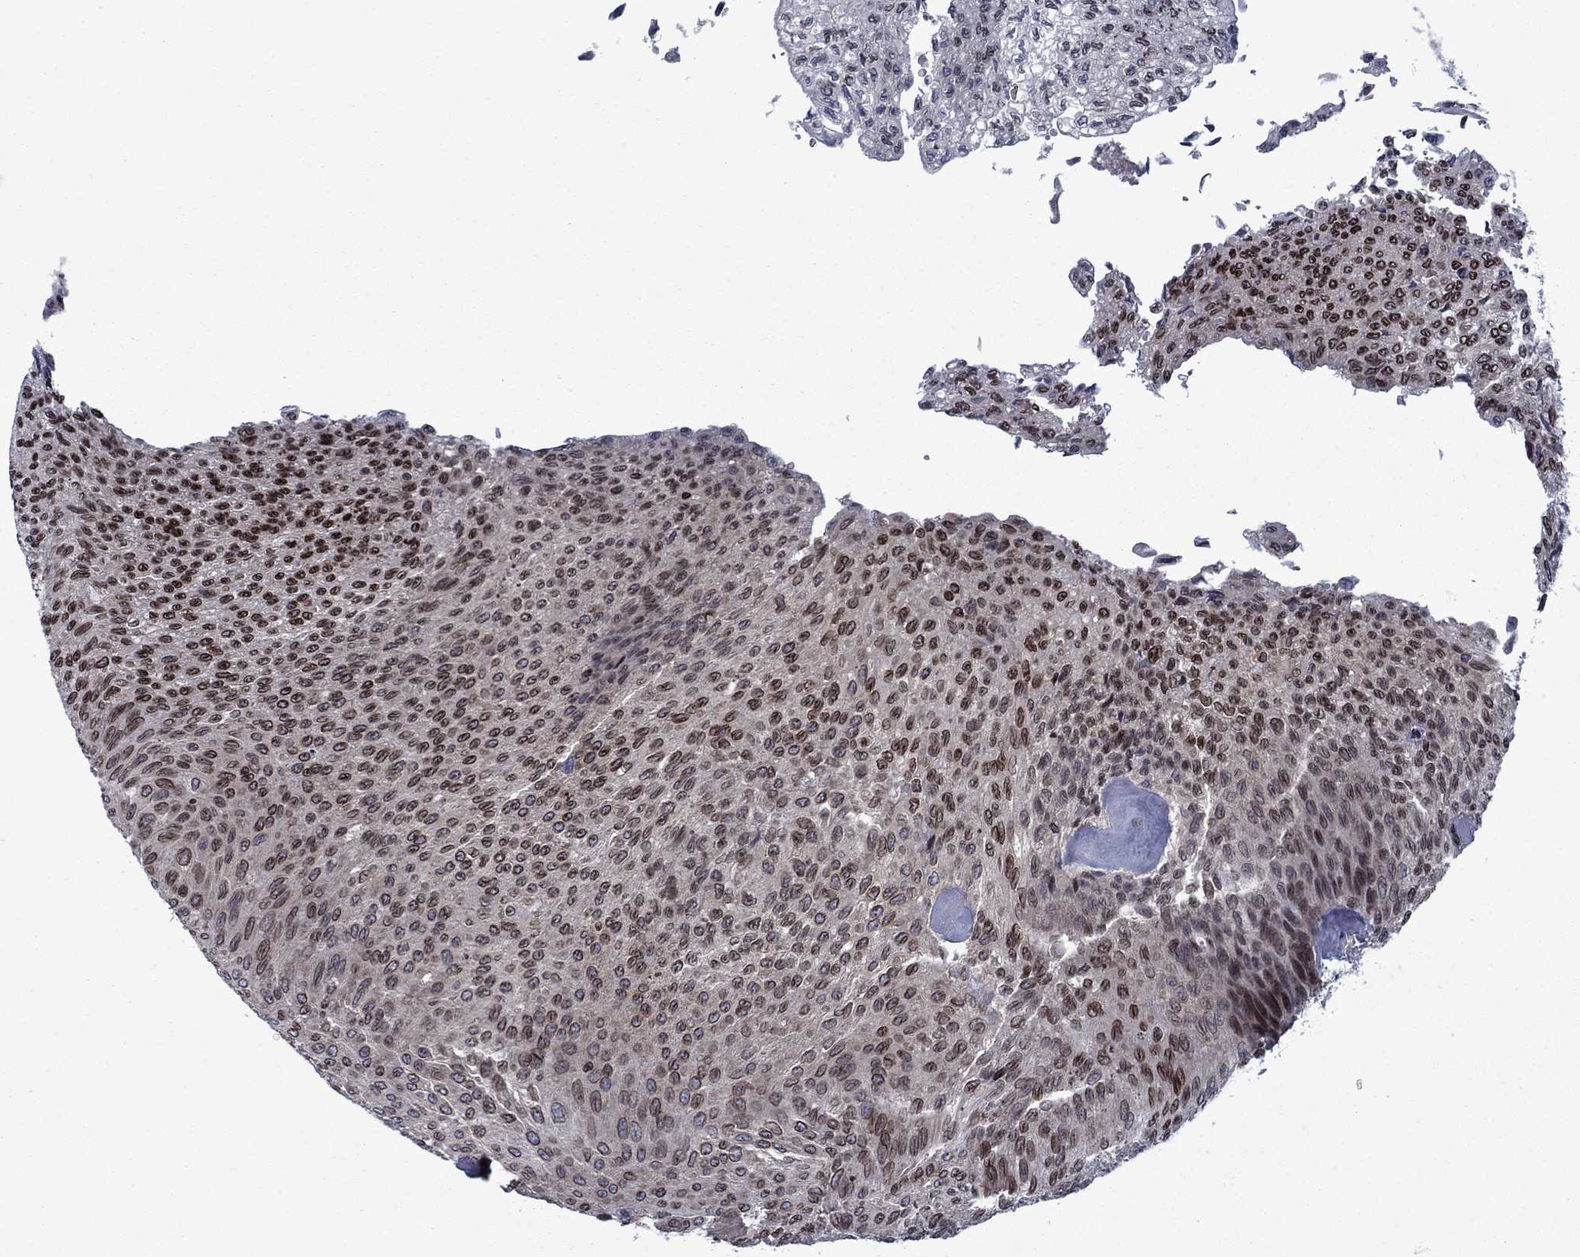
{"staining": {"intensity": "strong", "quantity": ">75%", "location": "cytoplasmic/membranous,nuclear"}, "tissue": "urothelial cancer", "cell_type": "Tumor cells", "image_type": "cancer", "snomed": [{"axis": "morphology", "description": "Urothelial carcinoma, Low grade"}, {"axis": "topography", "description": "Ureter, NOS"}, {"axis": "topography", "description": "Urinary bladder"}], "caption": "Immunohistochemistry staining of urothelial carcinoma (low-grade), which exhibits high levels of strong cytoplasmic/membranous and nuclear expression in approximately >75% of tumor cells indicating strong cytoplasmic/membranous and nuclear protein expression. The staining was performed using DAB (brown) for protein detection and nuclei were counterstained in hematoxylin (blue).", "gene": "SLA", "patient": {"sex": "male", "age": 78}}